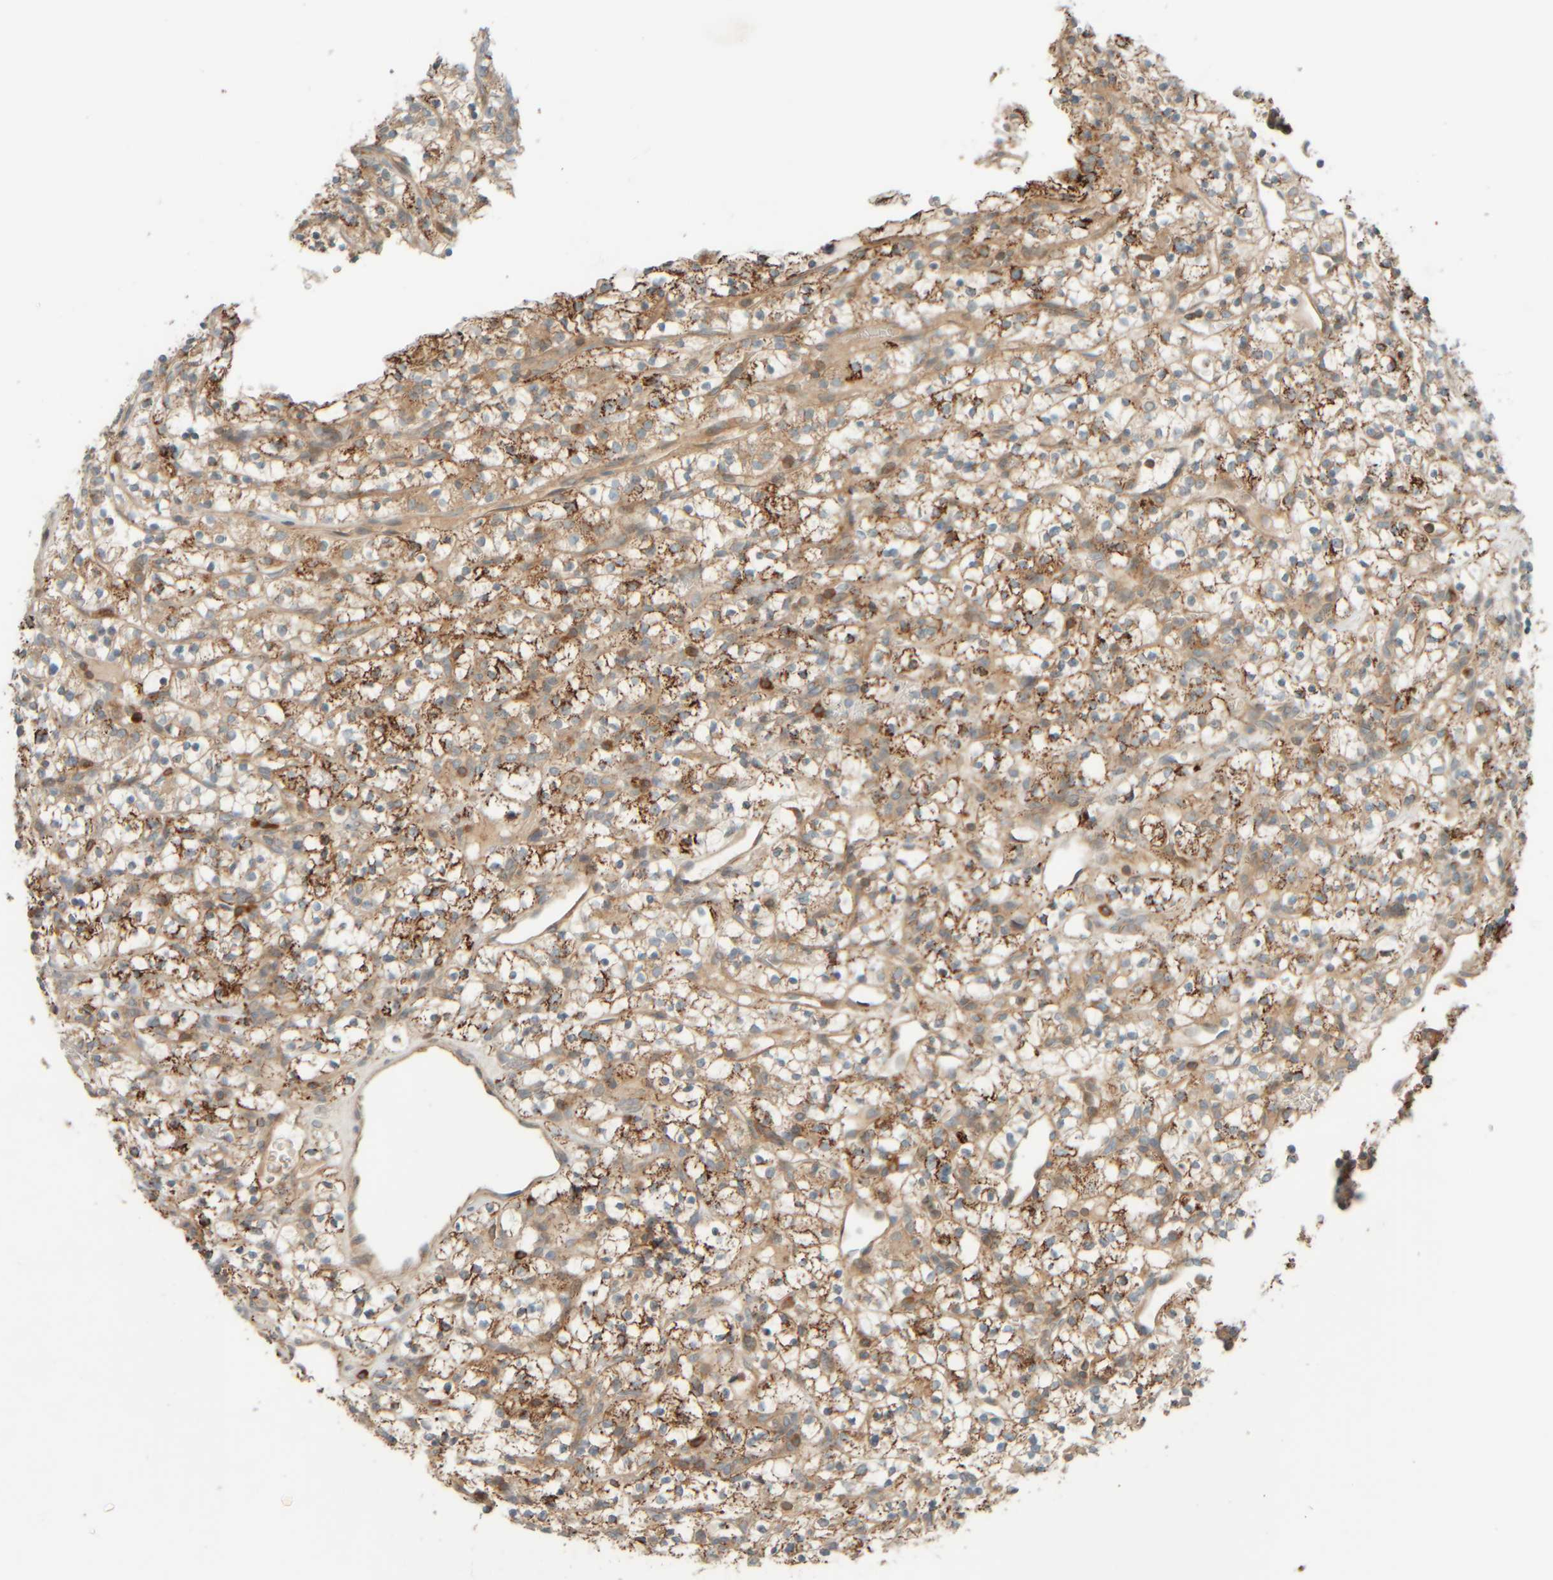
{"staining": {"intensity": "moderate", "quantity": ">75%", "location": "cytoplasmic/membranous"}, "tissue": "renal cancer", "cell_type": "Tumor cells", "image_type": "cancer", "snomed": [{"axis": "morphology", "description": "Adenocarcinoma, NOS"}, {"axis": "topography", "description": "Kidney"}], "caption": "A high-resolution image shows IHC staining of renal cancer, which shows moderate cytoplasmic/membranous positivity in approximately >75% of tumor cells. The staining was performed using DAB, with brown indicating positive protein expression. Nuclei are stained blue with hematoxylin.", "gene": "SPAG5", "patient": {"sex": "female", "age": 57}}